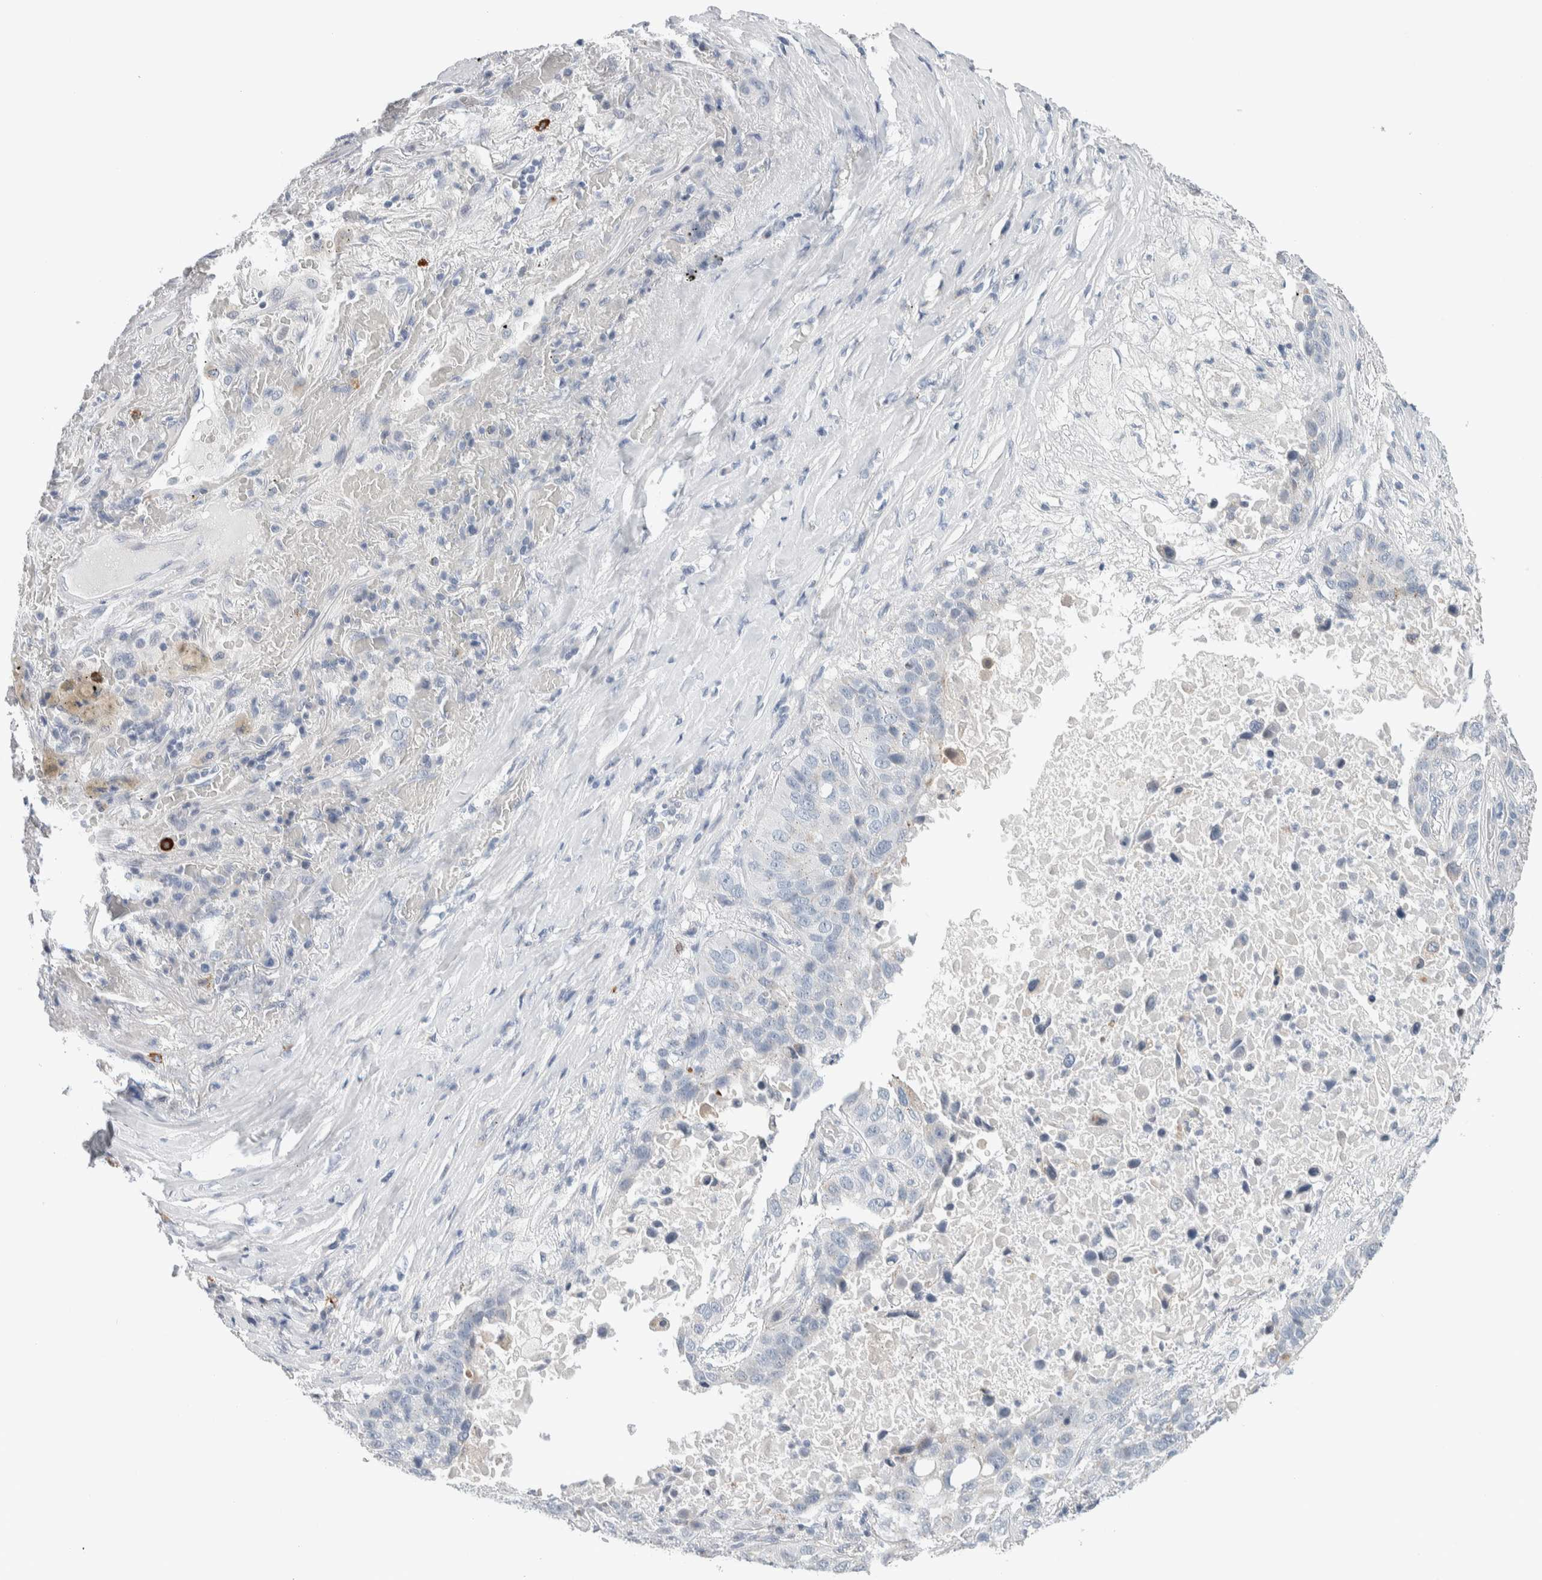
{"staining": {"intensity": "negative", "quantity": "none", "location": "none"}, "tissue": "lung cancer", "cell_type": "Tumor cells", "image_type": "cancer", "snomed": [{"axis": "morphology", "description": "Squamous cell carcinoma, NOS"}, {"axis": "topography", "description": "Lung"}], "caption": "The IHC histopathology image has no significant positivity in tumor cells of squamous cell carcinoma (lung) tissue.", "gene": "SCN2A", "patient": {"sex": "male", "age": 57}}